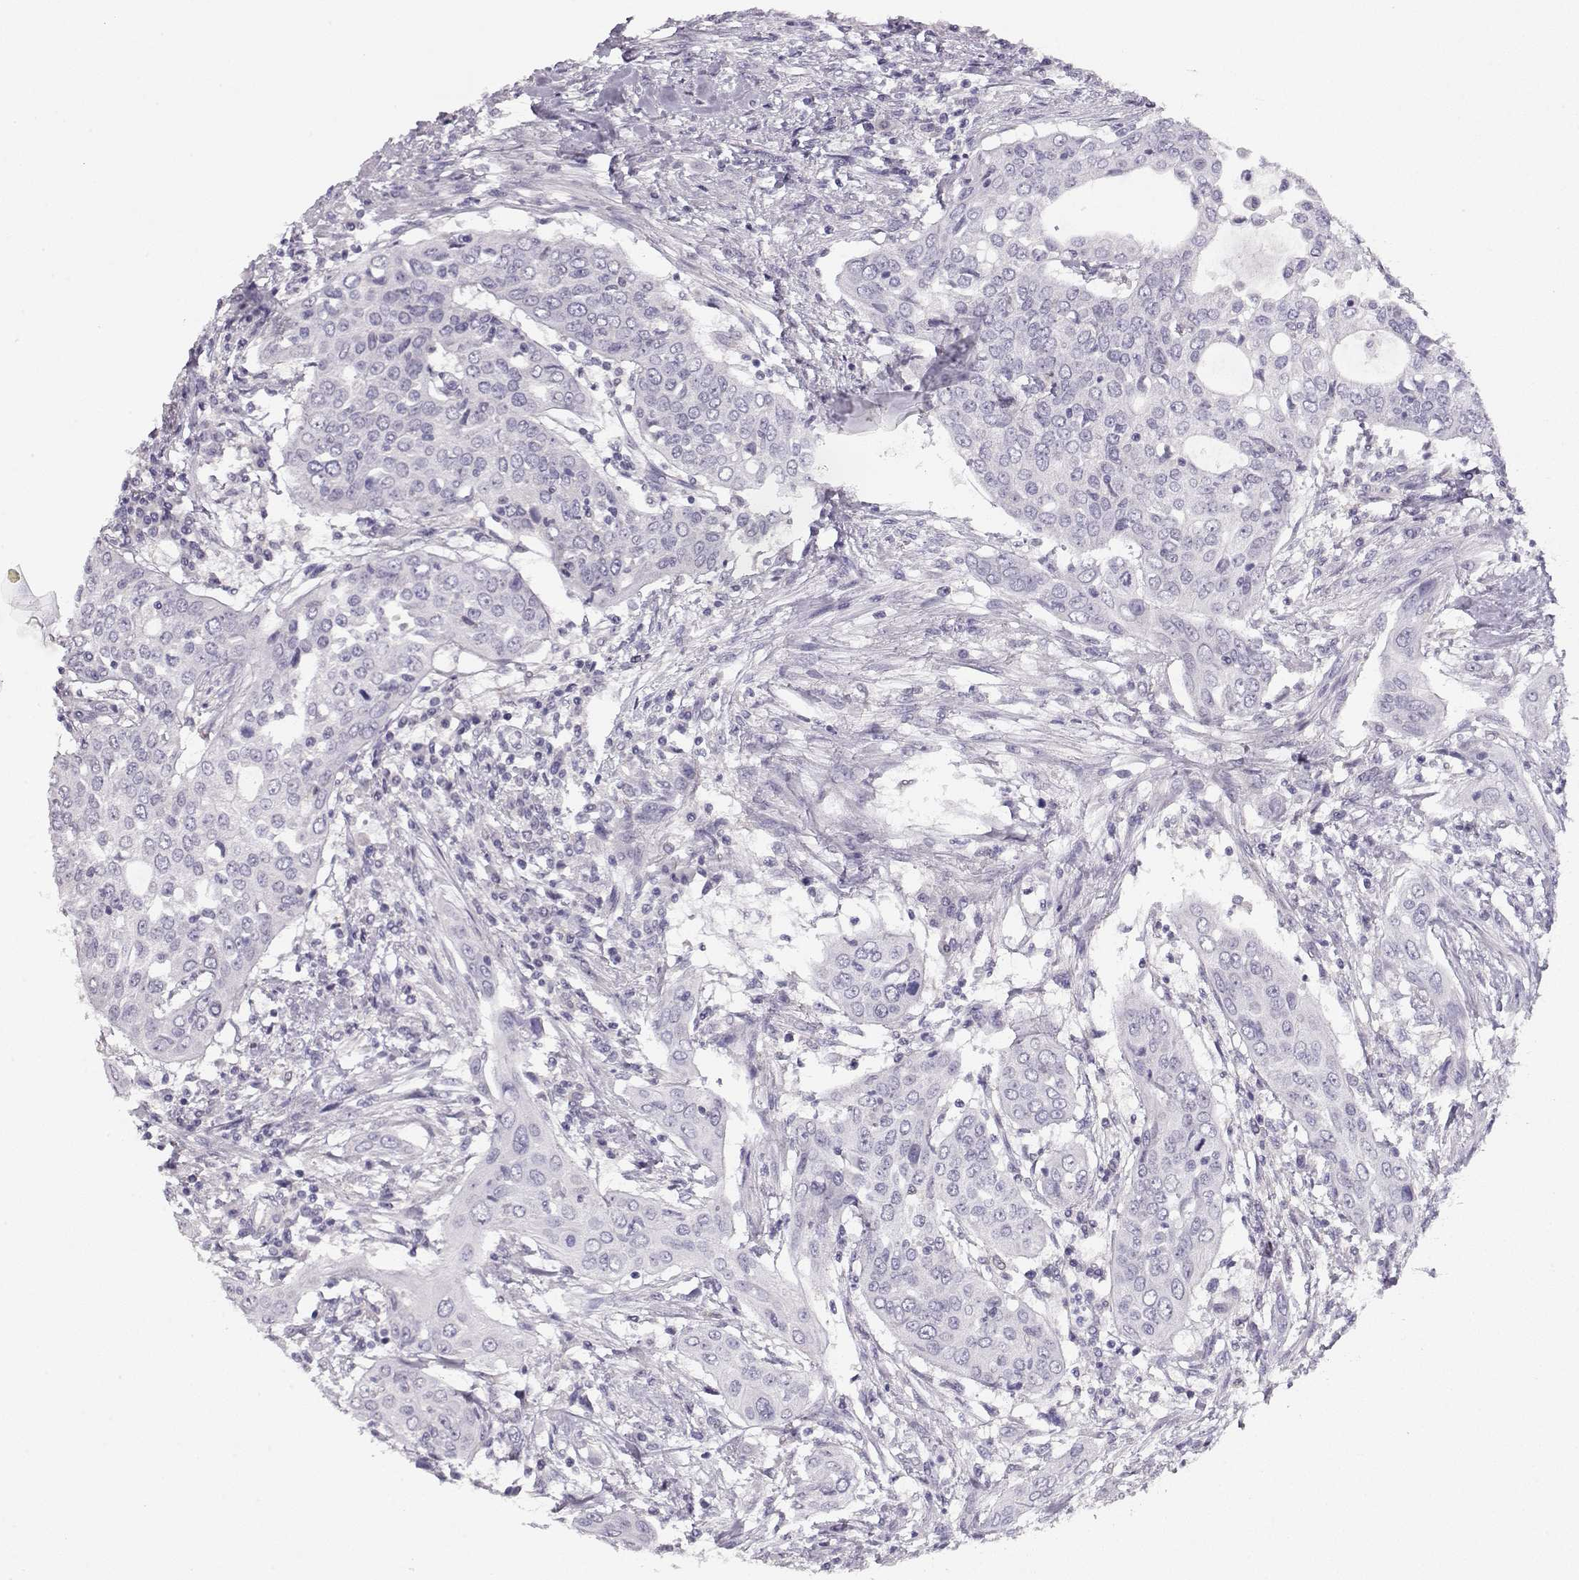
{"staining": {"intensity": "negative", "quantity": "none", "location": "none"}, "tissue": "urothelial cancer", "cell_type": "Tumor cells", "image_type": "cancer", "snomed": [{"axis": "morphology", "description": "Urothelial carcinoma, High grade"}, {"axis": "topography", "description": "Urinary bladder"}], "caption": "Immunohistochemistry of high-grade urothelial carcinoma shows no positivity in tumor cells.", "gene": "IMPG1", "patient": {"sex": "male", "age": 82}}